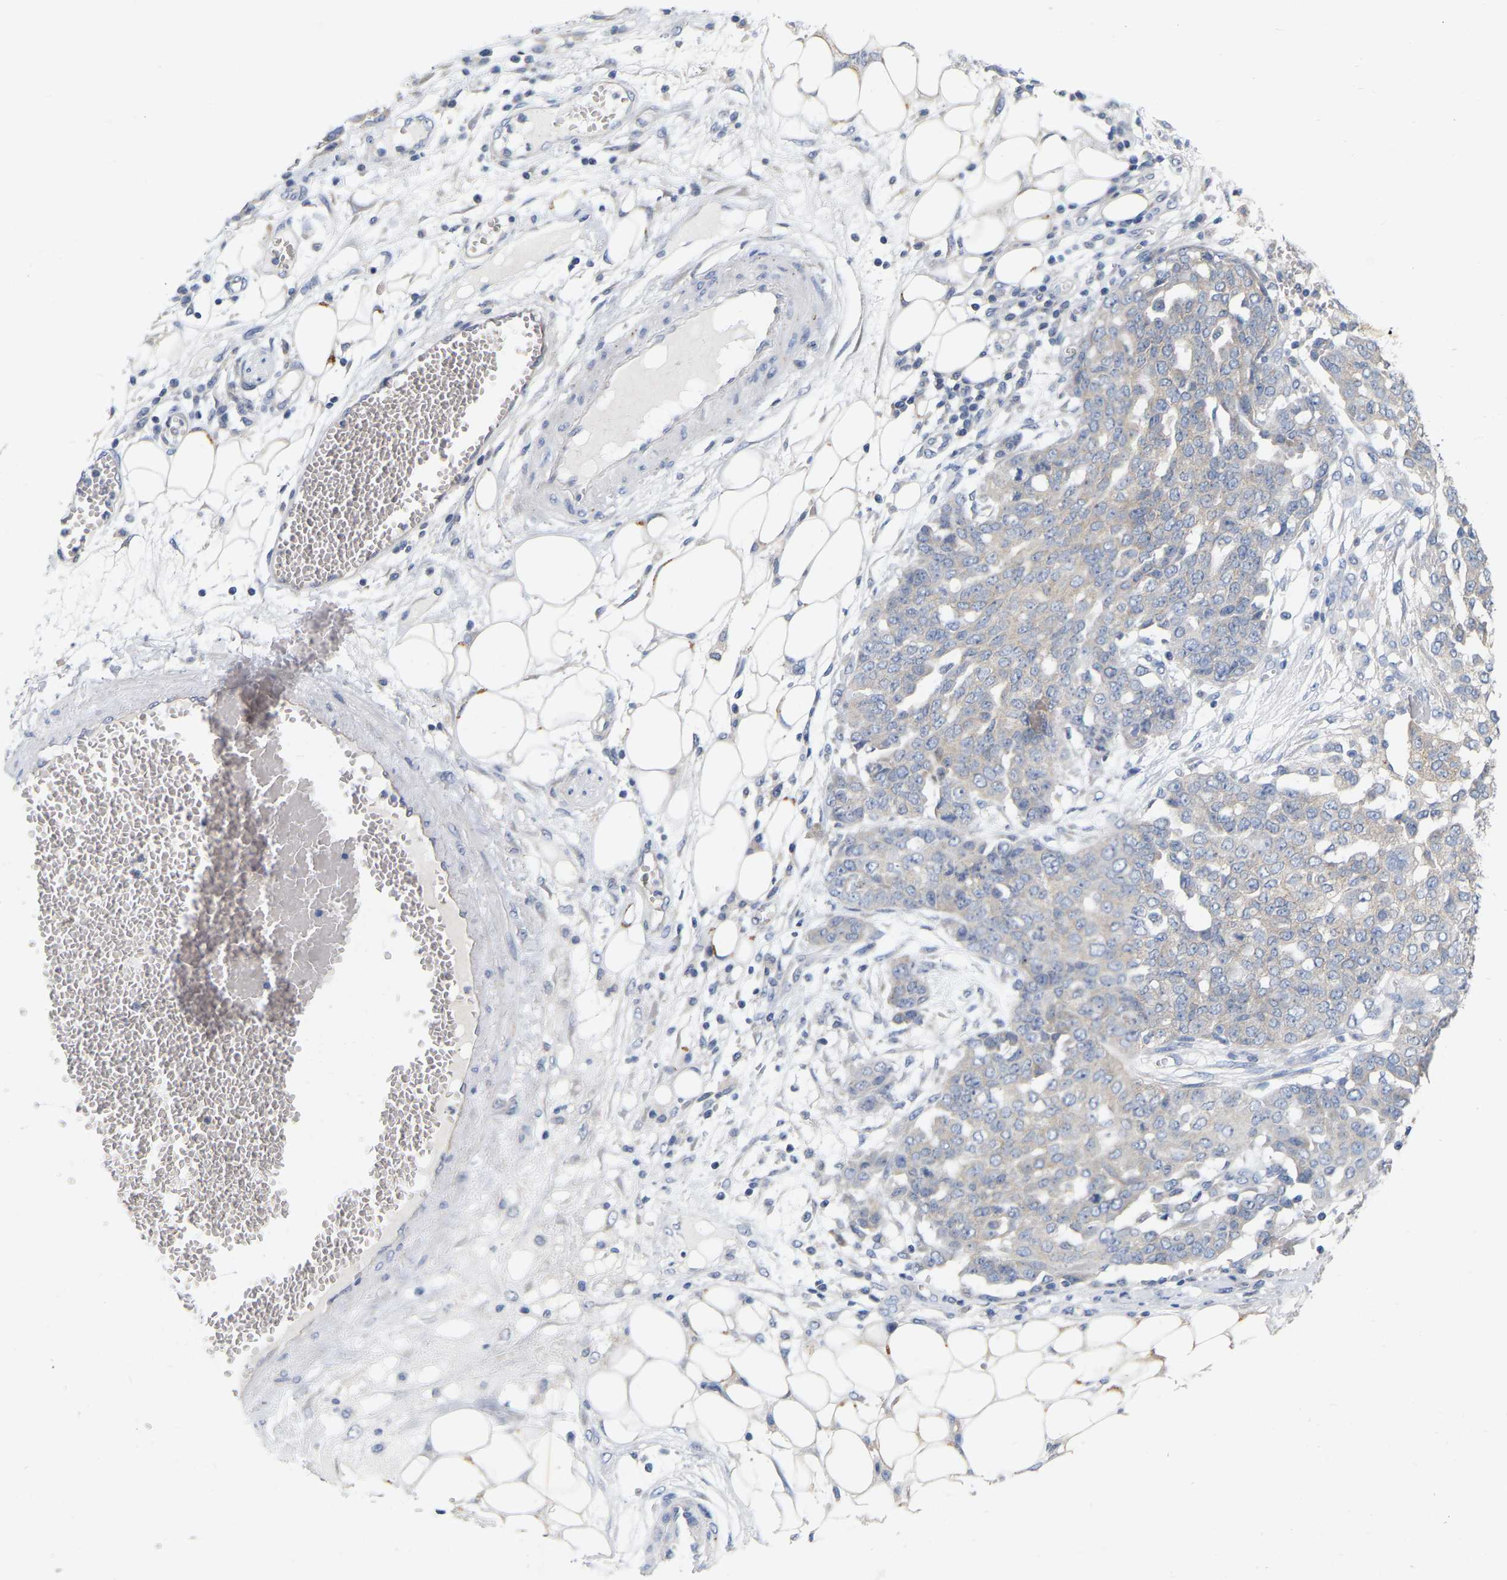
{"staining": {"intensity": "negative", "quantity": "none", "location": "none"}, "tissue": "ovarian cancer", "cell_type": "Tumor cells", "image_type": "cancer", "snomed": [{"axis": "morphology", "description": "Cystadenocarcinoma, serous, NOS"}, {"axis": "topography", "description": "Soft tissue"}, {"axis": "topography", "description": "Ovary"}], "caption": "This micrograph is of serous cystadenocarcinoma (ovarian) stained with immunohistochemistry (IHC) to label a protein in brown with the nuclei are counter-stained blue. There is no staining in tumor cells. The staining was performed using DAB (3,3'-diaminobenzidine) to visualize the protein expression in brown, while the nuclei were stained in blue with hematoxylin (Magnification: 20x).", "gene": "WIPI2", "patient": {"sex": "female", "age": 57}}